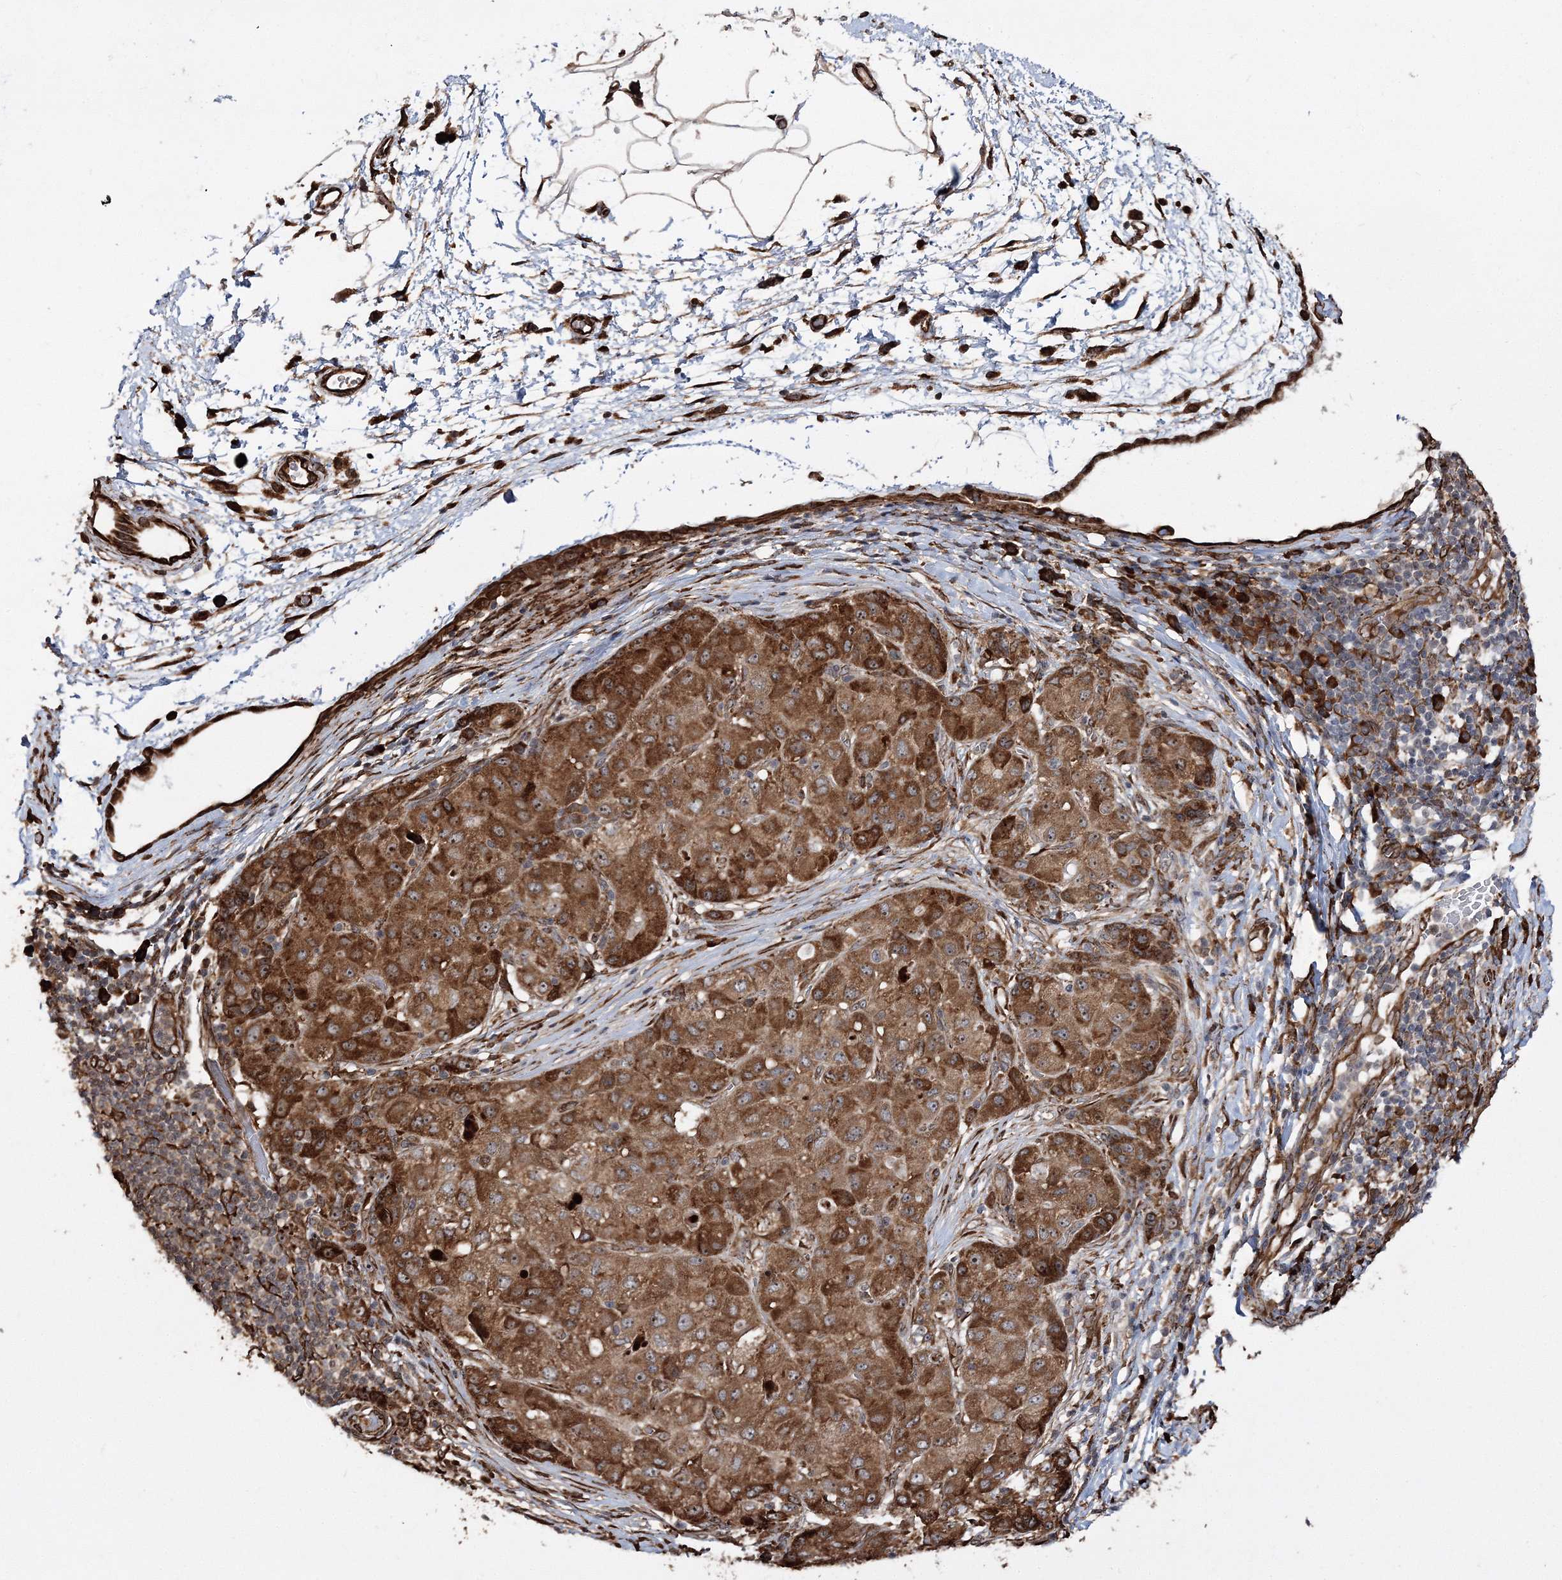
{"staining": {"intensity": "strong", "quantity": ">75%", "location": "cytoplasmic/membranous"}, "tissue": "liver cancer", "cell_type": "Tumor cells", "image_type": "cancer", "snomed": [{"axis": "morphology", "description": "Carcinoma, Hepatocellular, NOS"}, {"axis": "topography", "description": "Liver"}], "caption": "Tumor cells display strong cytoplasmic/membranous positivity in about >75% of cells in liver hepatocellular carcinoma. Nuclei are stained in blue.", "gene": "SCRN3", "patient": {"sex": "male", "age": 80}}